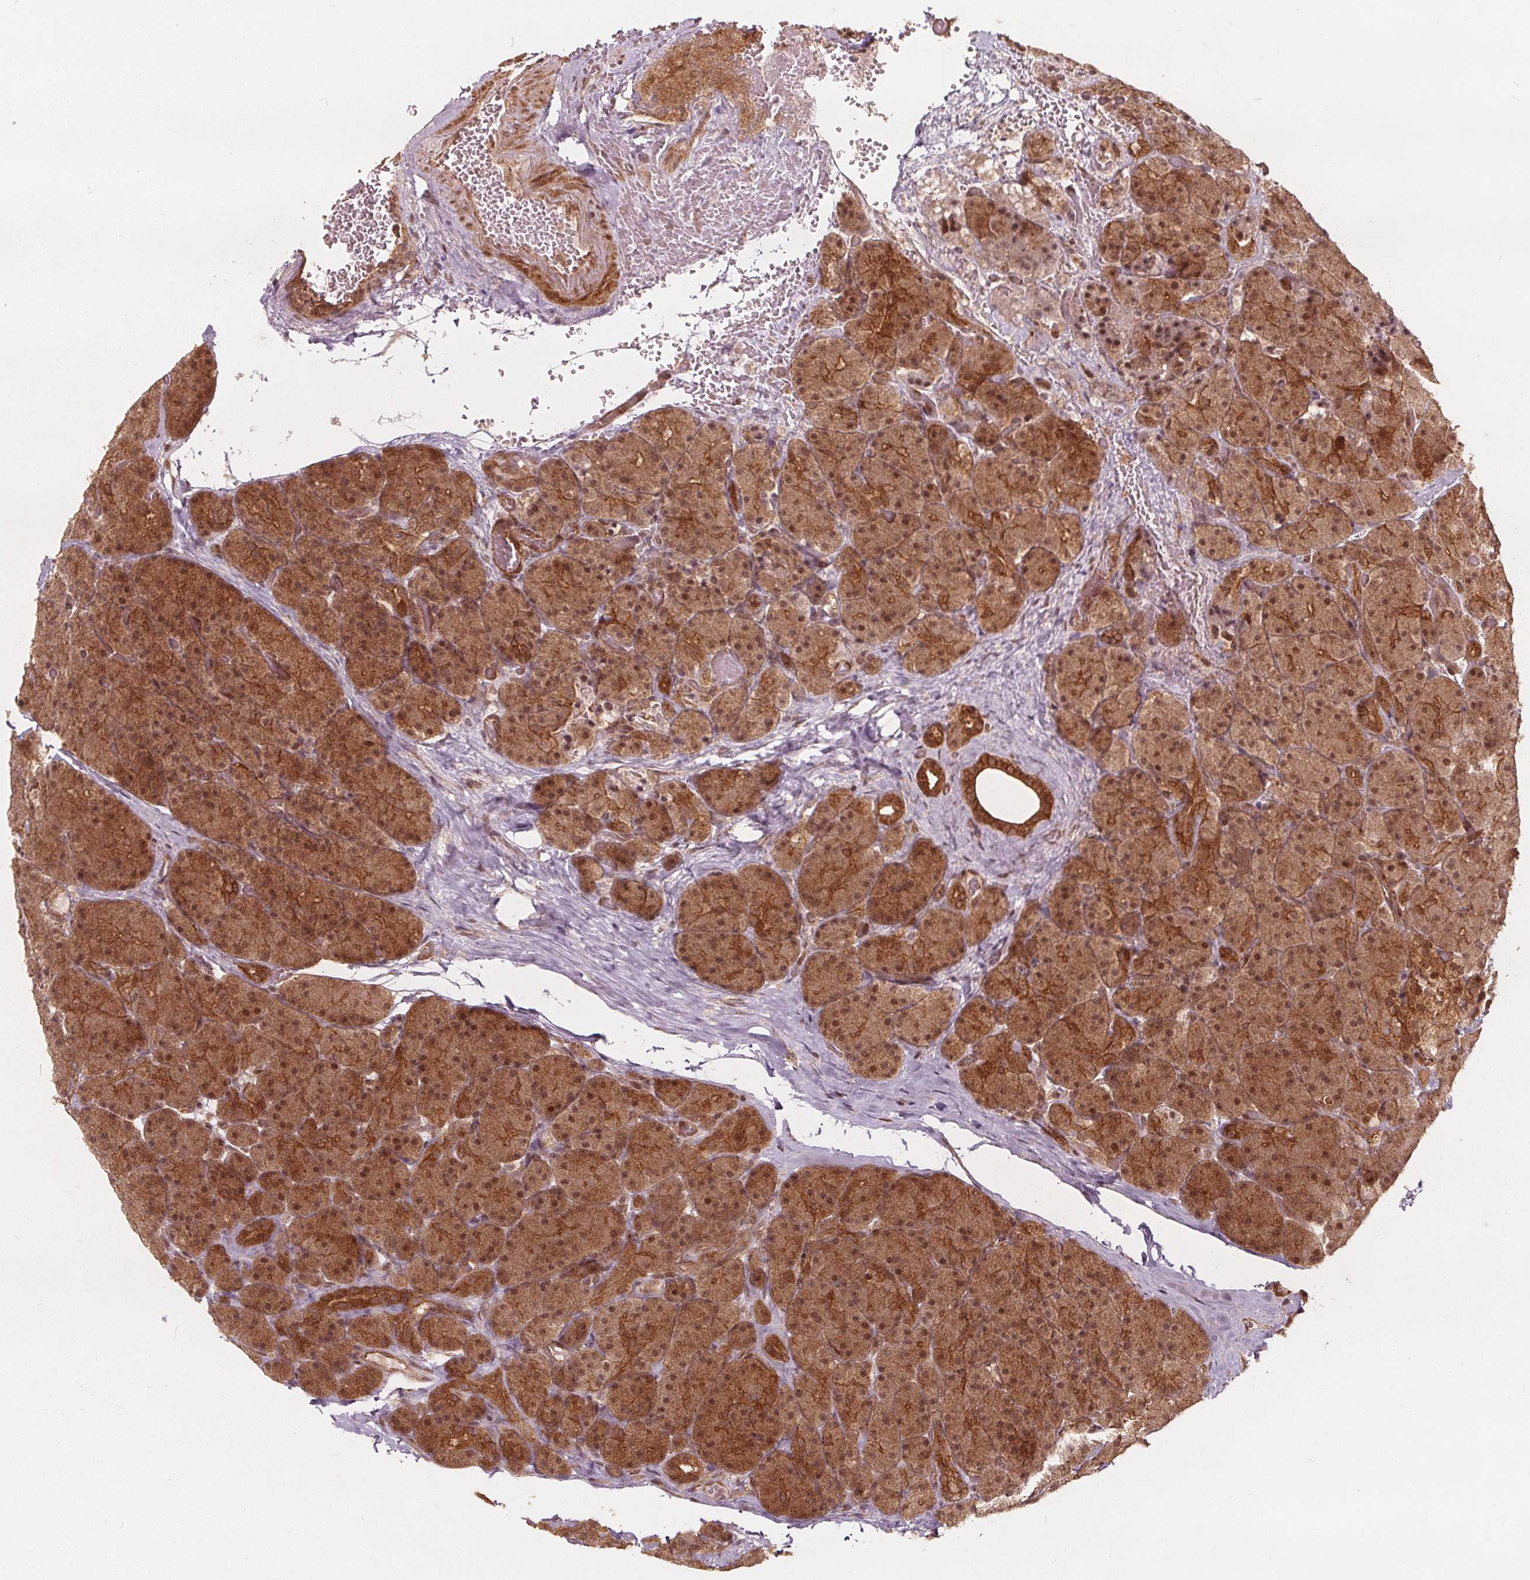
{"staining": {"intensity": "moderate", "quantity": ">75%", "location": "cytoplasmic/membranous,nuclear"}, "tissue": "pancreas", "cell_type": "Exocrine glandular cells", "image_type": "normal", "snomed": [{"axis": "morphology", "description": "Normal tissue, NOS"}, {"axis": "topography", "description": "Pancreas"}], "caption": "Immunohistochemical staining of unremarkable human pancreas exhibits moderate cytoplasmic/membranous,nuclear protein staining in about >75% of exocrine glandular cells.", "gene": "PPP1CB", "patient": {"sex": "male", "age": 57}}